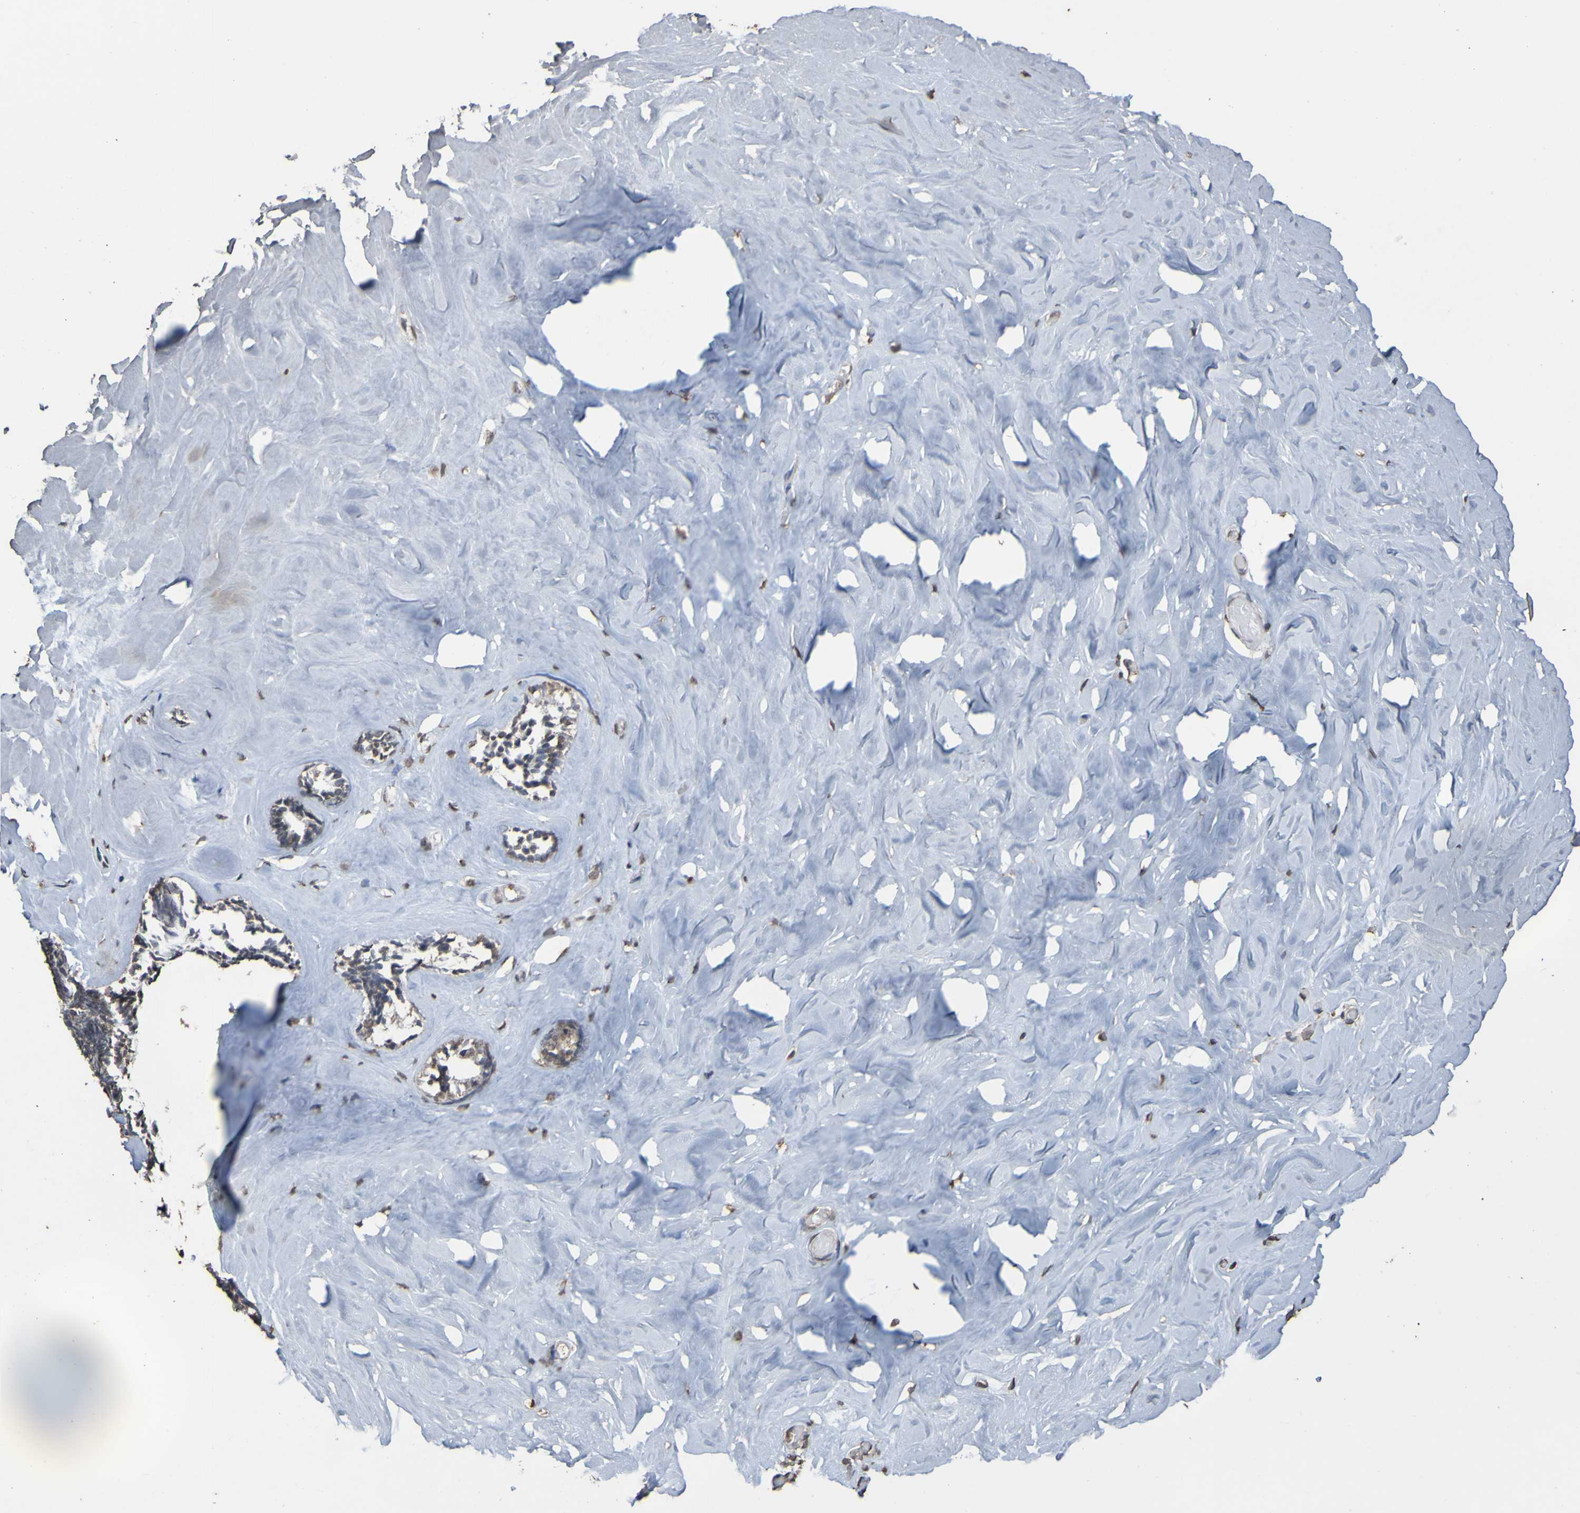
{"staining": {"intensity": "negative", "quantity": "none", "location": "none"}, "tissue": "breast", "cell_type": "Adipocytes", "image_type": "normal", "snomed": [{"axis": "morphology", "description": "Normal tissue, NOS"}, {"axis": "topography", "description": "Breast"}], "caption": "This image is of benign breast stained with immunohistochemistry to label a protein in brown with the nuclei are counter-stained blue. There is no positivity in adipocytes. (Brightfield microscopy of DAB (3,3'-diaminobenzidine) IHC at high magnification).", "gene": "ALKBH2", "patient": {"sex": "female", "age": 75}}